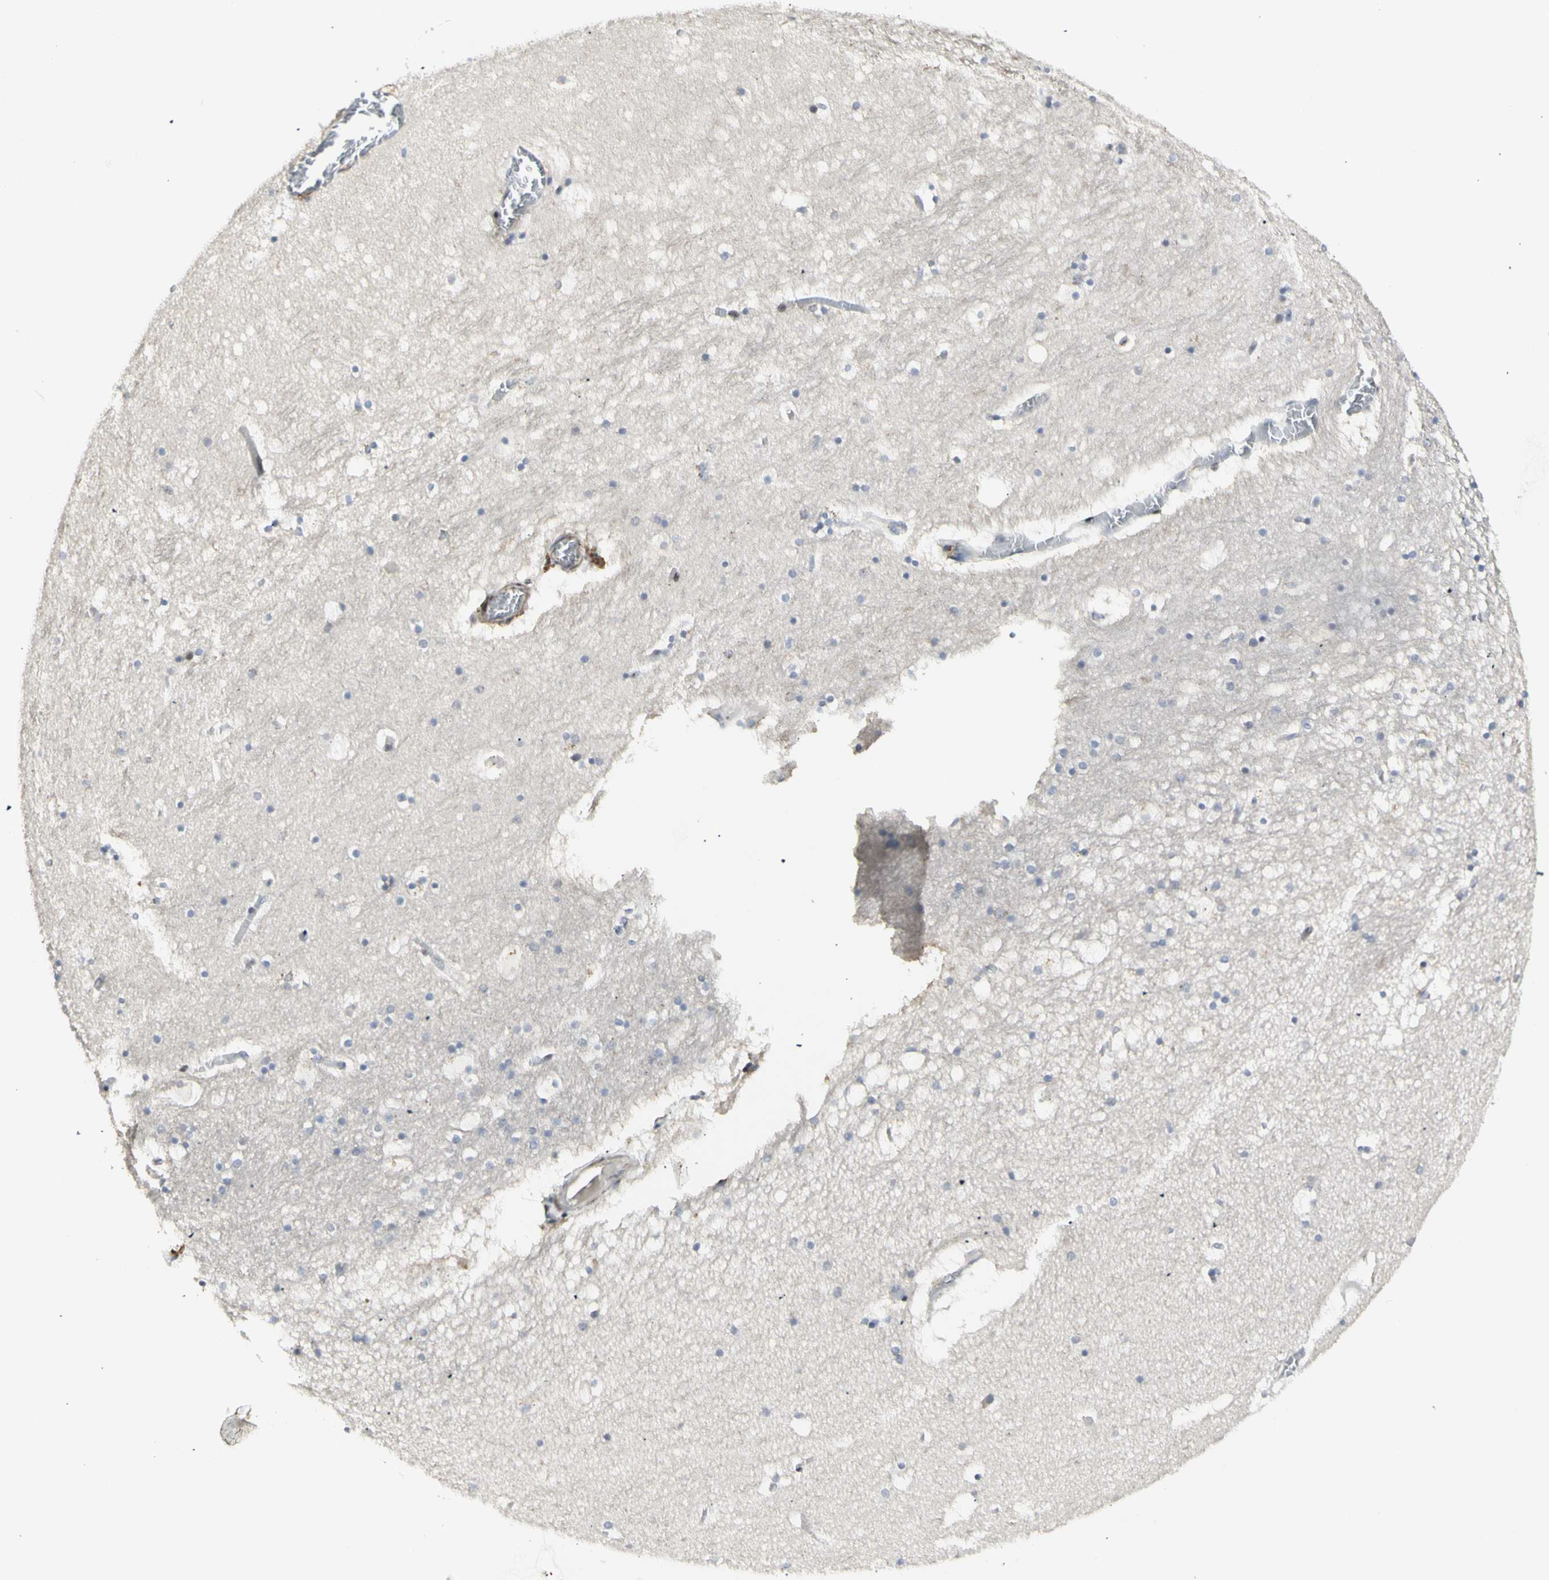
{"staining": {"intensity": "negative", "quantity": "none", "location": "none"}, "tissue": "hippocampus", "cell_type": "Glial cells", "image_type": "normal", "snomed": [{"axis": "morphology", "description": "Normal tissue, NOS"}, {"axis": "topography", "description": "Hippocampus"}], "caption": "Human hippocampus stained for a protein using IHC demonstrates no positivity in glial cells.", "gene": "DHRS7B", "patient": {"sex": "male", "age": 45}}